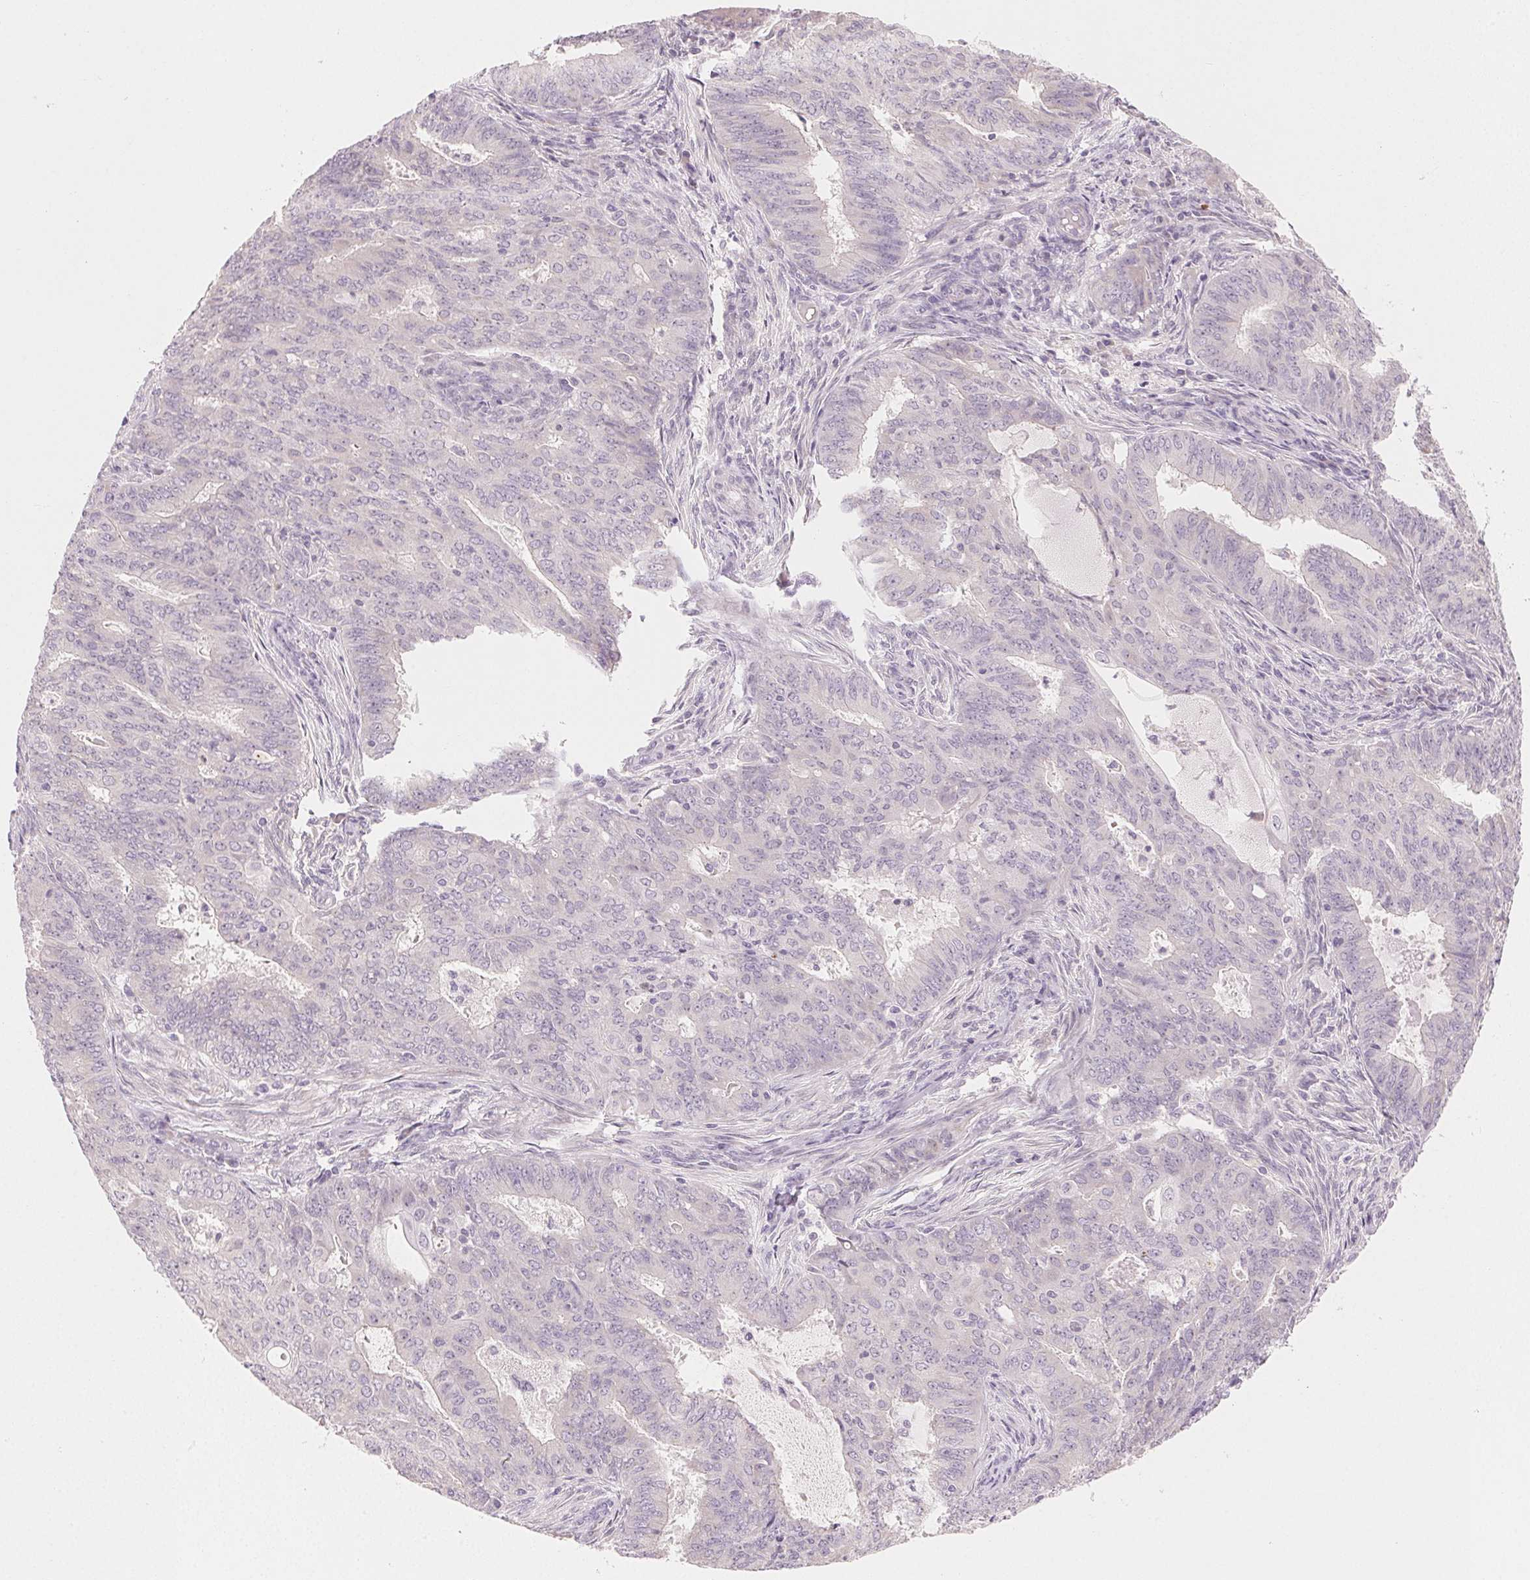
{"staining": {"intensity": "negative", "quantity": "none", "location": "none"}, "tissue": "endometrial cancer", "cell_type": "Tumor cells", "image_type": "cancer", "snomed": [{"axis": "morphology", "description": "Adenocarcinoma, NOS"}, {"axis": "topography", "description": "Endometrium"}], "caption": "Photomicrograph shows no protein staining in tumor cells of endometrial cancer tissue.", "gene": "MYBL1", "patient": {"sex": "female", "age": 62}}